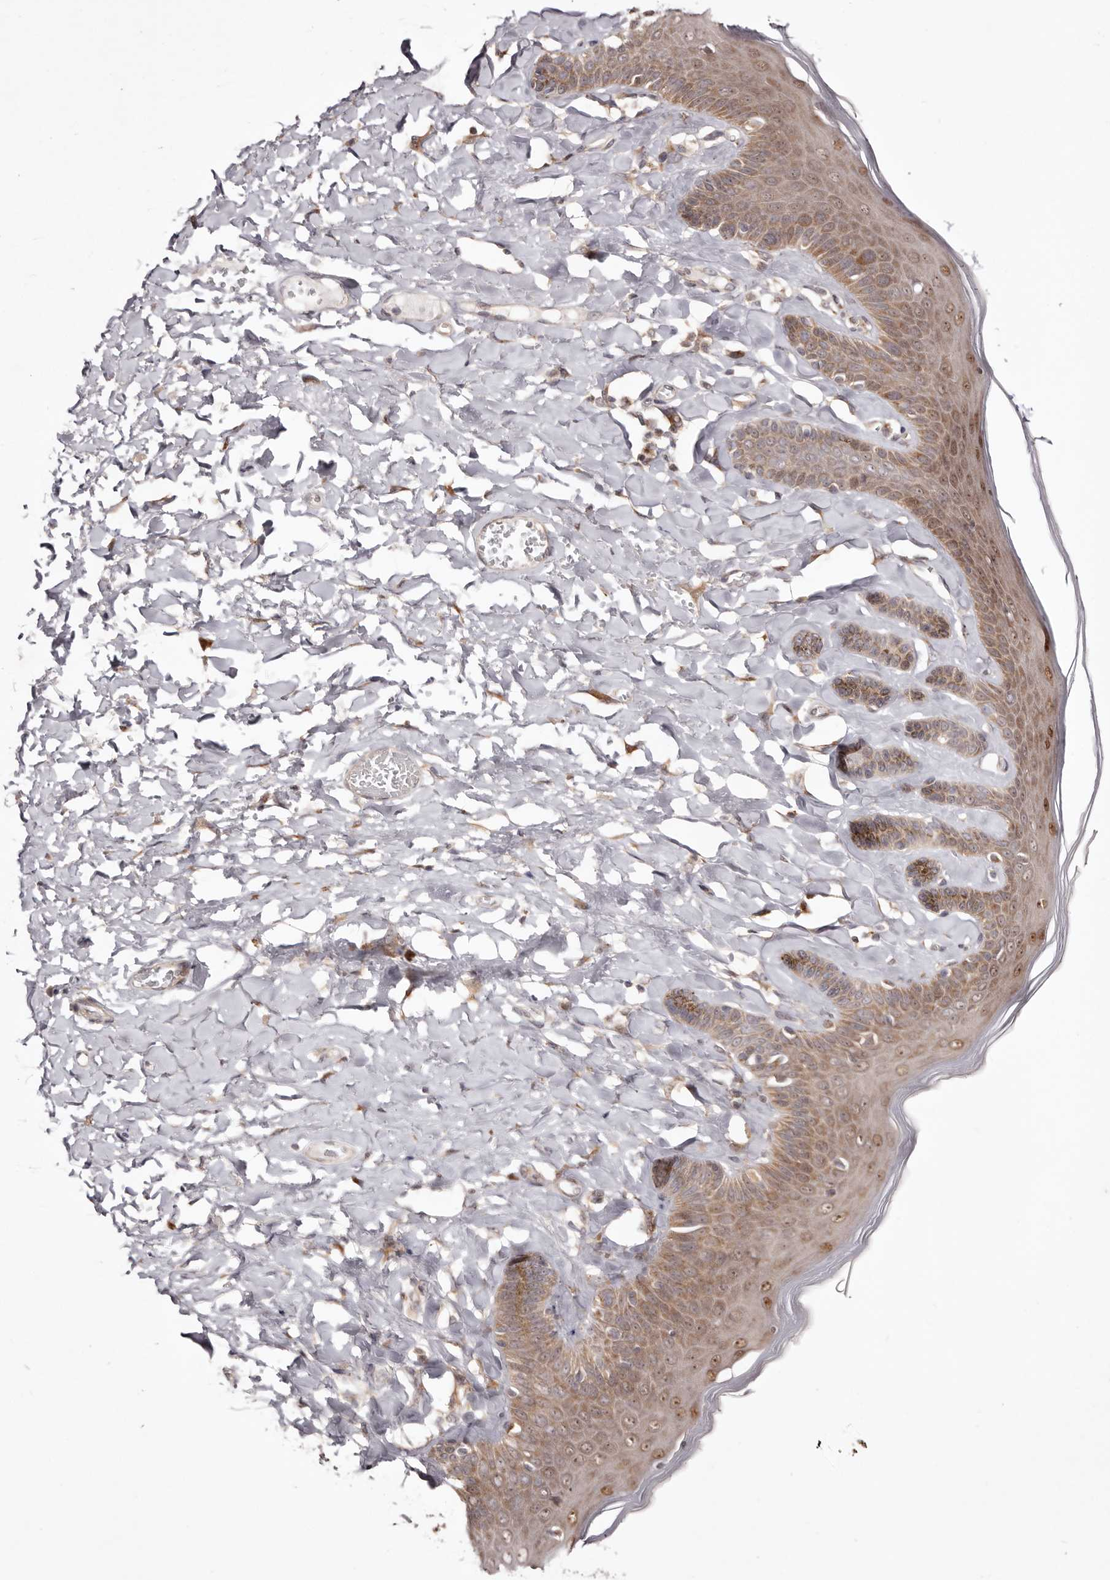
{"staining": {"intensity": "moderate", "quantity": ">75%", "location": "cytoplasmic/membranous,nuclear"}, "tissue": "skin", "cell_type": "Epidermal cells", "image_type": "normal", "snomed": [{"axis": "morphology", "description": "Normal tissue, NOS"}, {"axis": "topography", "description": "Anal"}], "caption": "Immunohistochemistry (IHC) of unremarkable skin shows medium levels of moderate cytoplasmic/membranous,nuclear positivity in approximately >75% of epidermal cells.", "gene": "EGR3", "patient": {"sex": "male", "age": 69}}